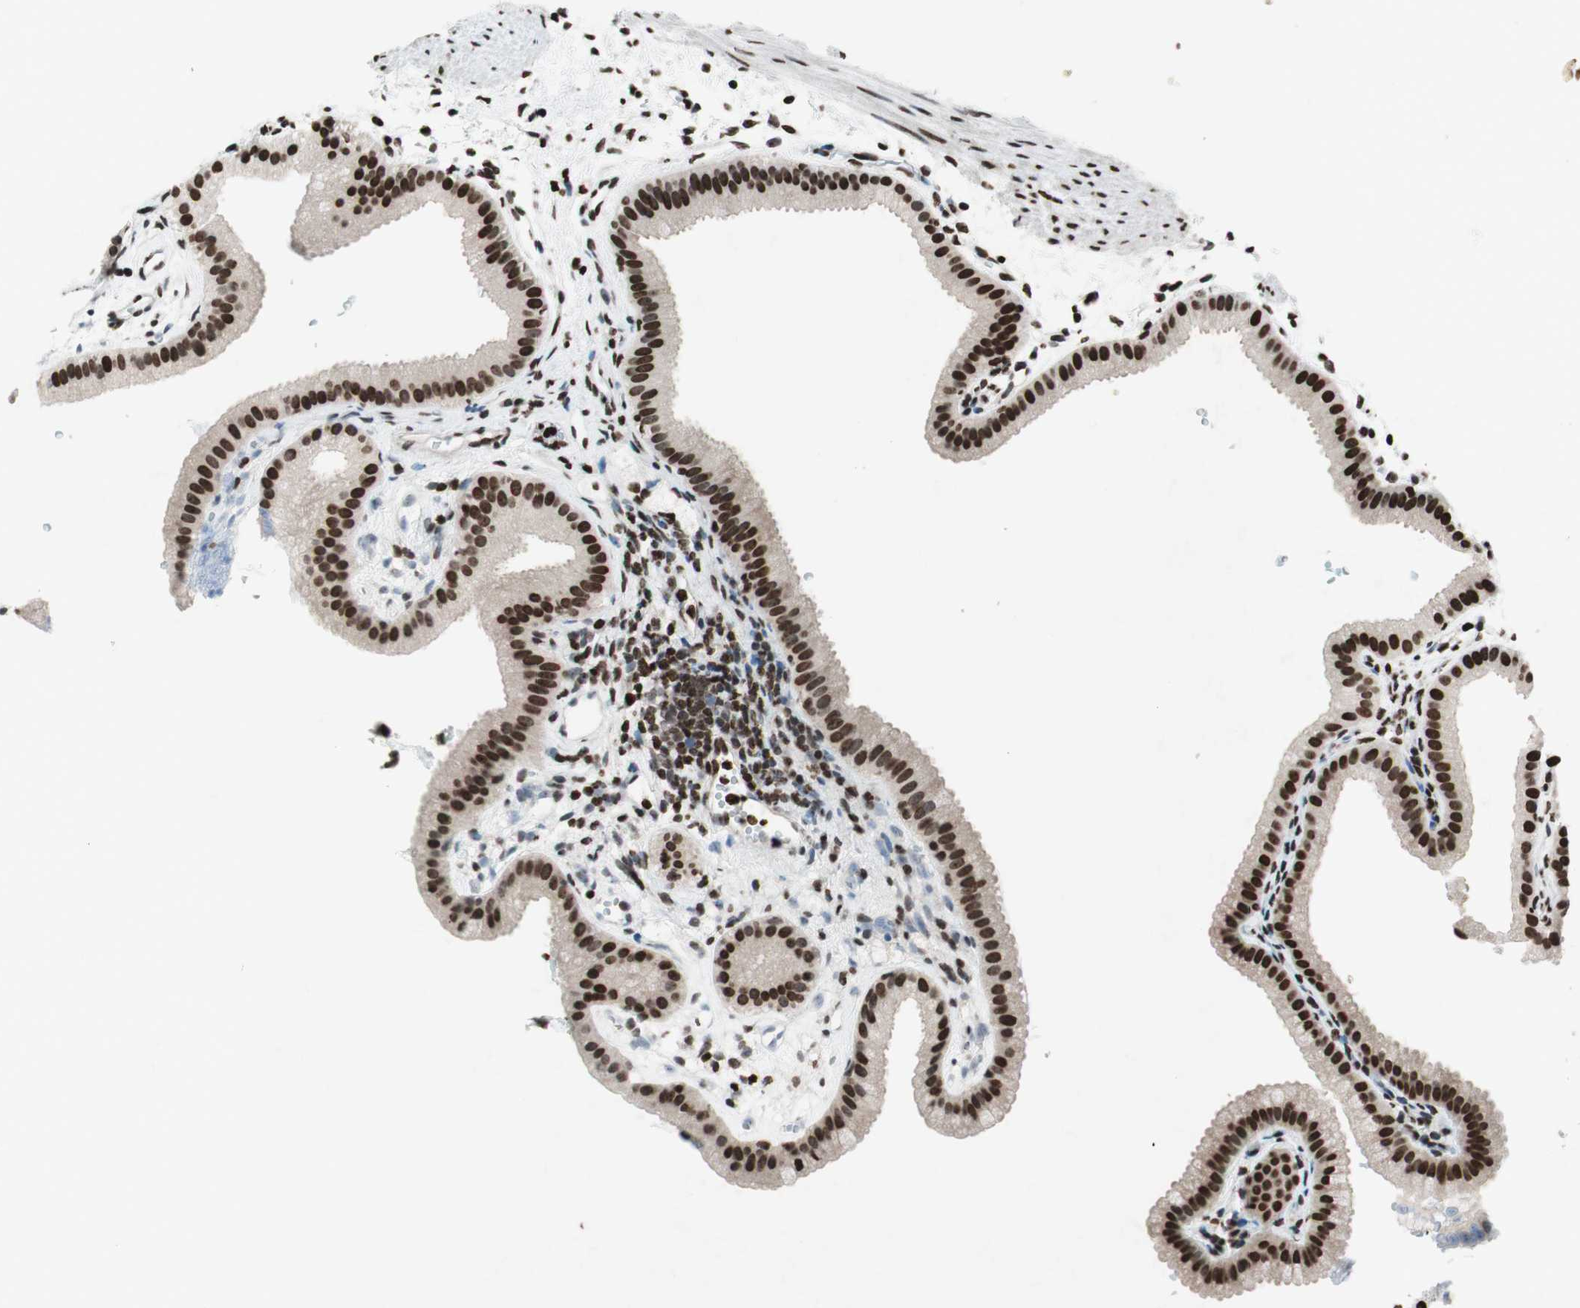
{"staining": {"intensity": "strong", "quantity": ">75%", "location": "nuclear"}, "tissue": "gallbladder", "cell_type": "Glandular cells", "image_type": "normal", "snomed": [{"axis": "morphology", "description": "Normal tissue, NOS"}, {"axis": "topography", "description": "Gallbladder"}], "caption": "Immunohistochemistry (IHC) micrograph of unremarkable gallbladder stained for a protein (brown), which reveals high levels of strong nuclear staining in approximately >75% of glandular cells.", "gene": "NCOA3", "patient": {"sex": "female", "age": 64}}